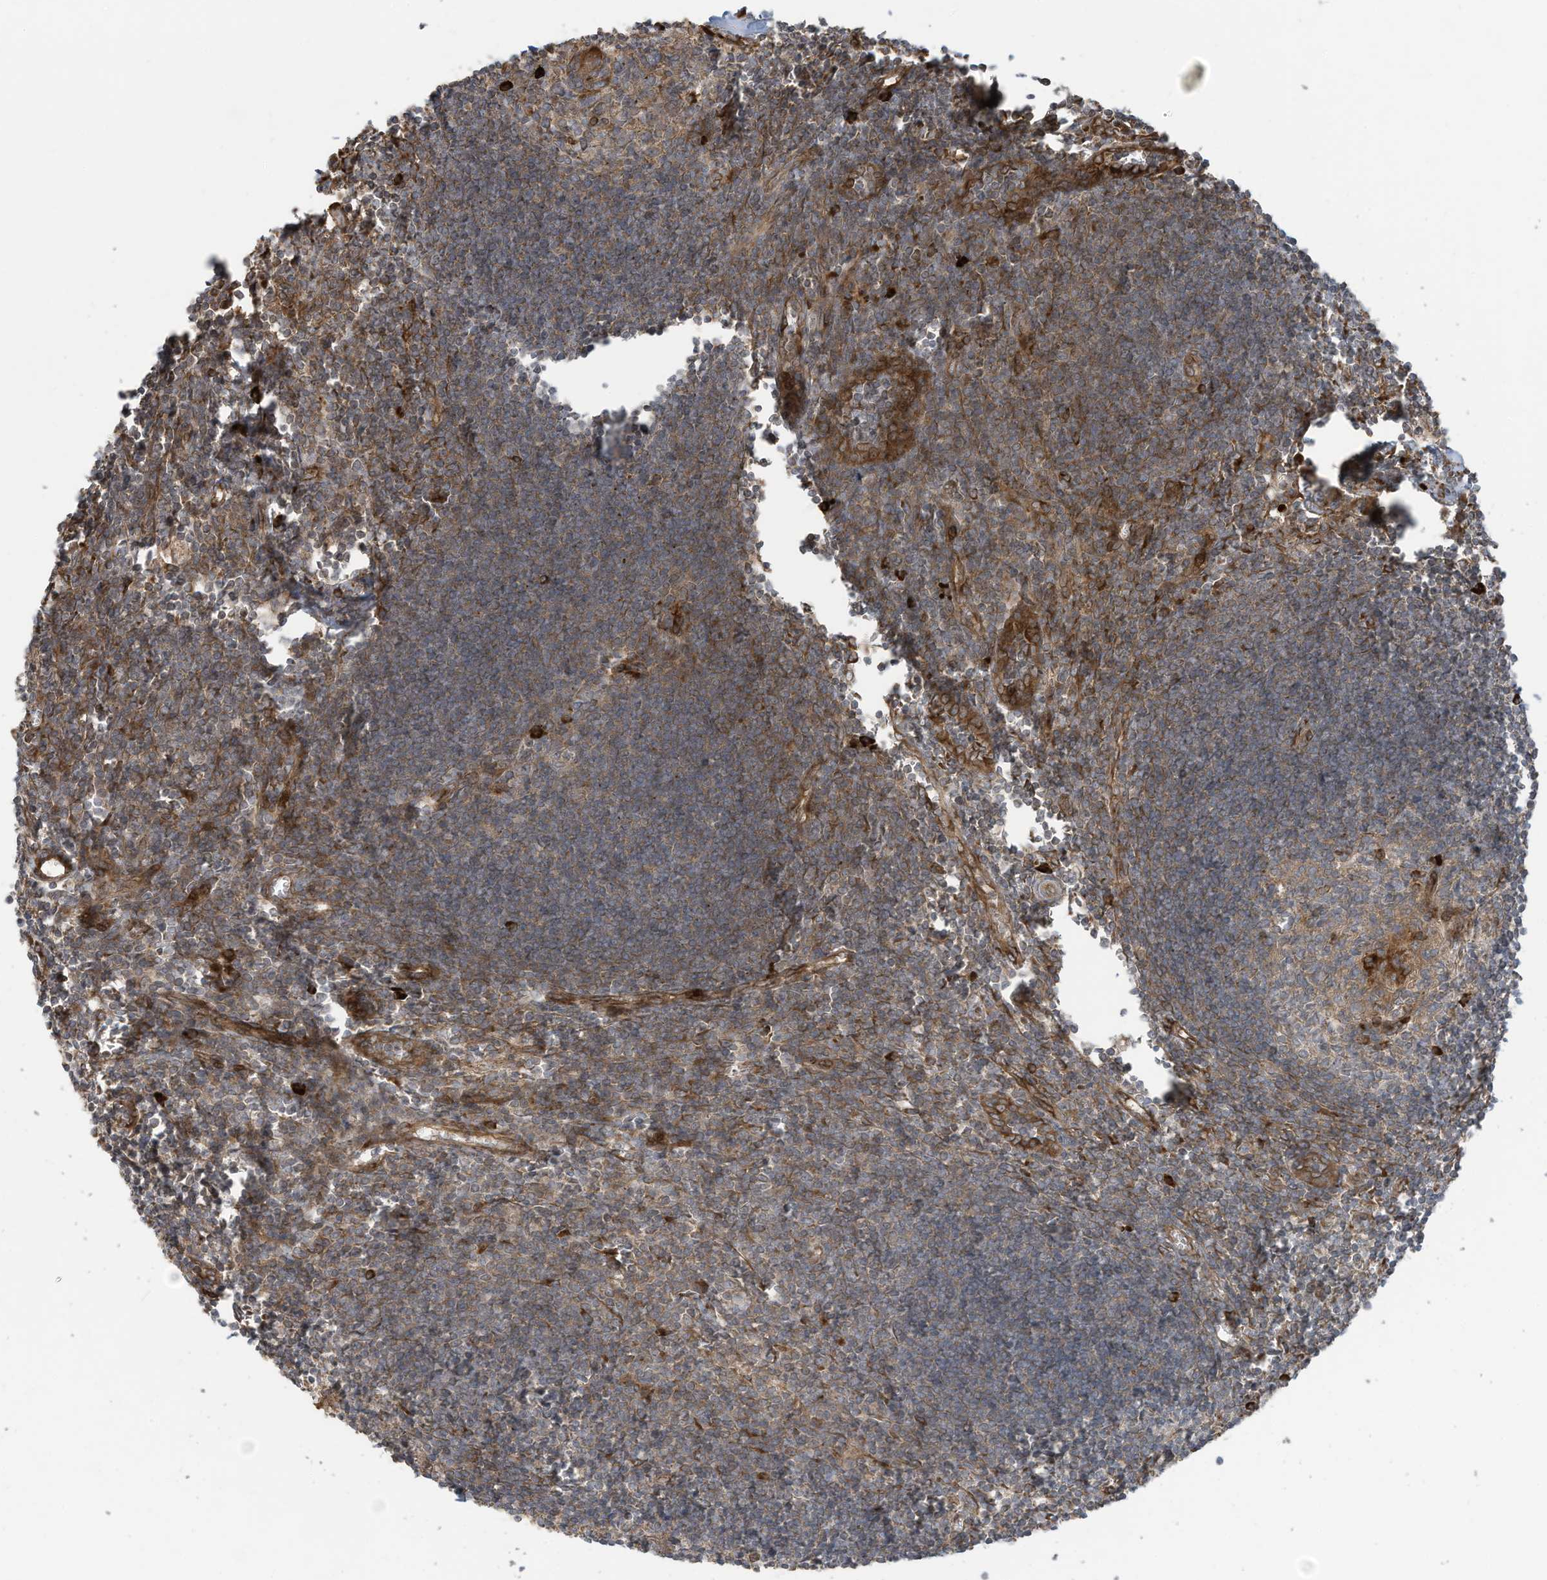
{"staining": {"intensity": "strong", "quantity": "<25%", "location": "cytoplasmic/membranous"}, "tissue": "lymph node", "cell_type": "Germinal center cells", "image_type": "normal", "snomed": [{"axis": "morphology", "description": "Normal tissue, NOS"}, {"axis": "morphology", "description": "Malignant melanoma, Metastatic site"}, {"axis": "topography", "description": "Lymph node"}], "caption": "DAB immunohistochemical staining of unremarkable lymph node displays strong cytoplasmic/membranous protein positivity in about <25% of germinal center cells. (IHC, brightfield microscopy, high magnification).", "gene": "DDIT4", "patient": {"sex": "male", "age": 41}}